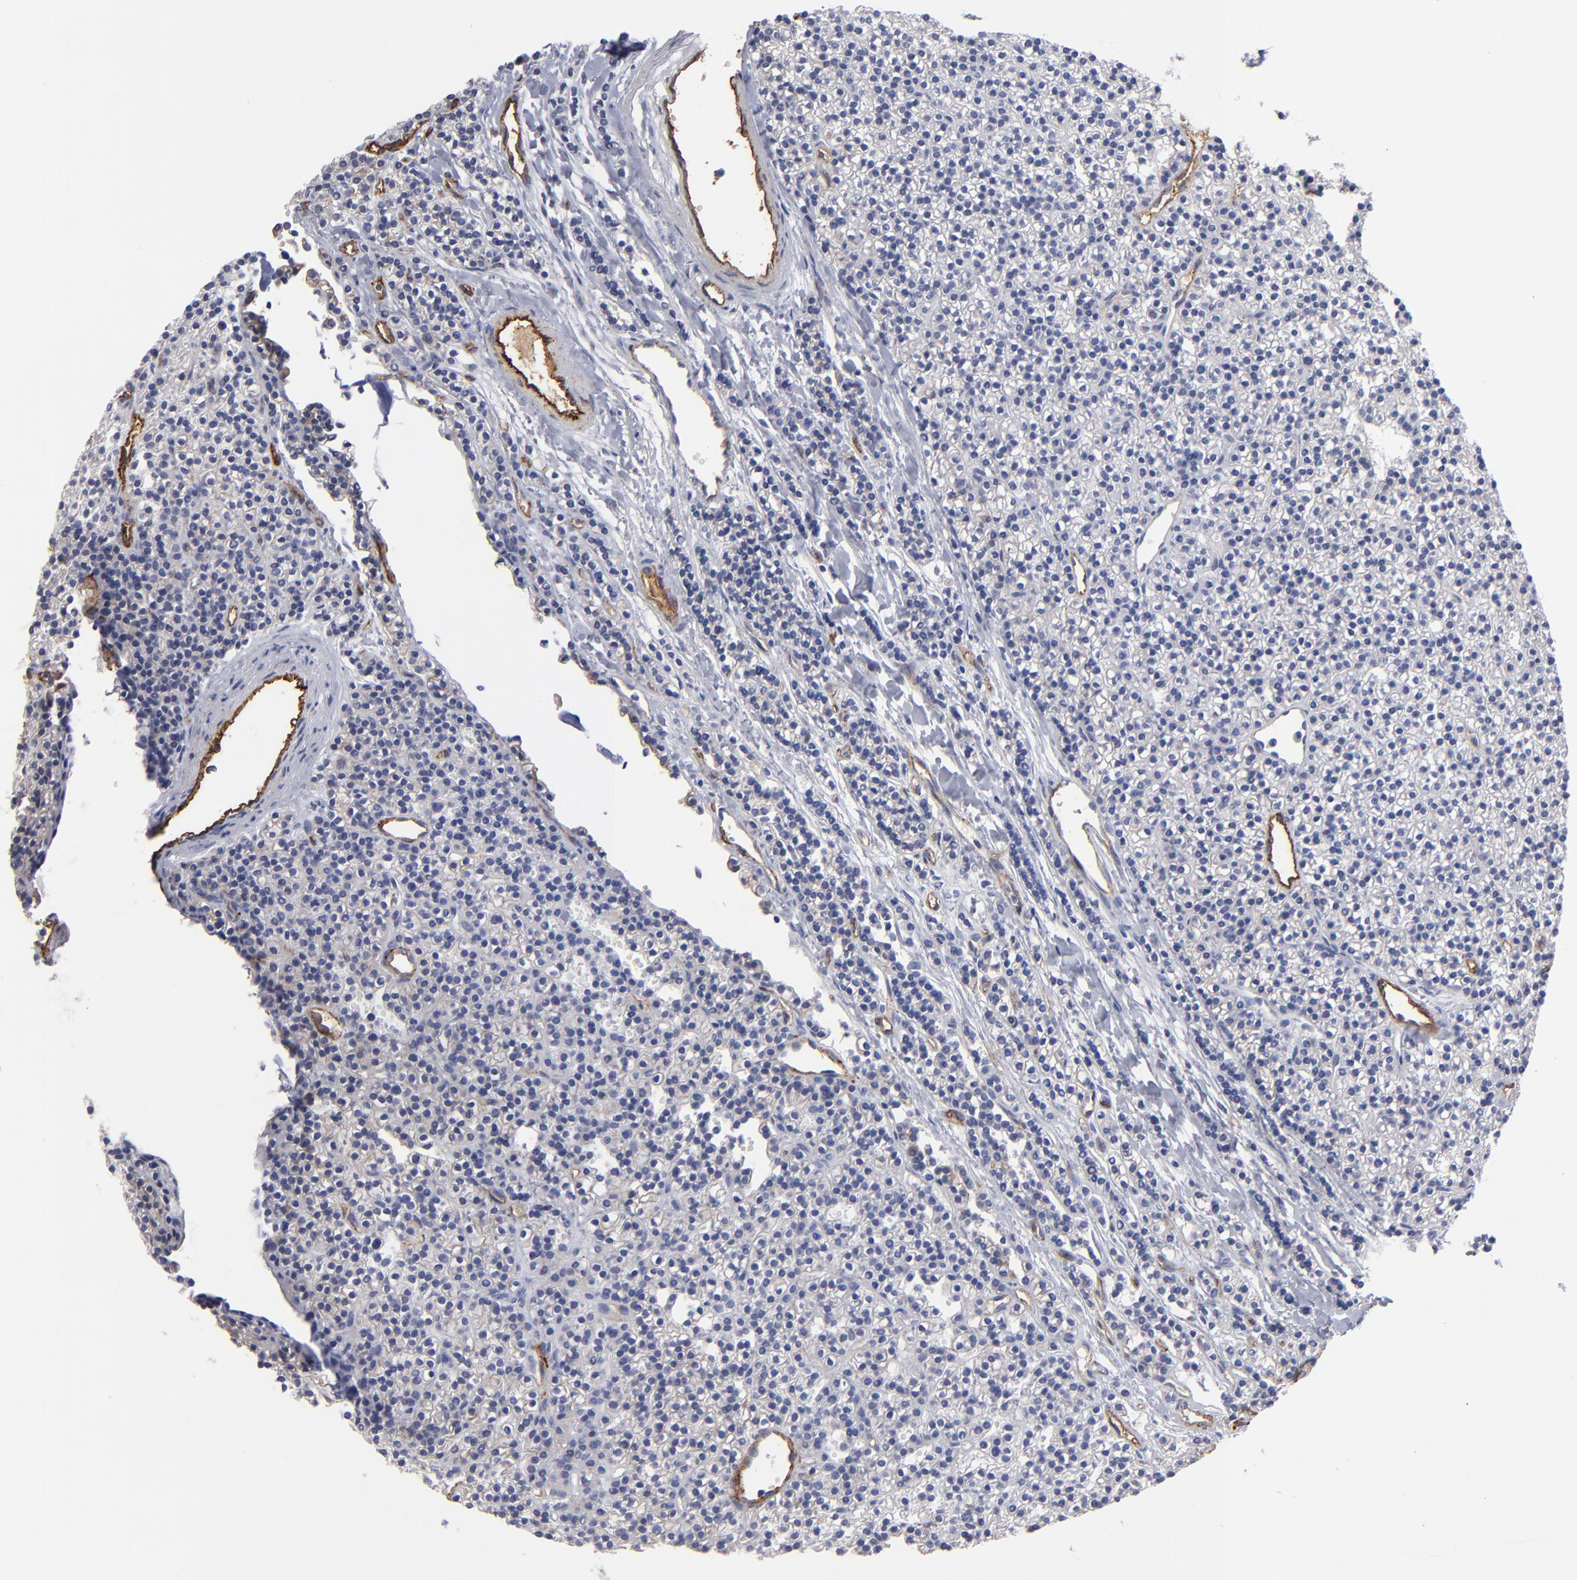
{"staining": {"intensity": "weak", "quantity": "<25%", "location": "cytoplasmic/membranous"}, "tissue": "parathyroid gland", "cell_type": "Glandular cells", "image_type": "normal", "snomed": [{"axis": "morphology", "description": "Normal tissue, NOS"}, {"axis": "topography", "description": "Parathyroid gland"}], "caption": "IHC of benign parathyroid gland displays no staining in glandular cells.", "gene": "TM4SF1", "patient": {"sex": "female", "age": 45}}